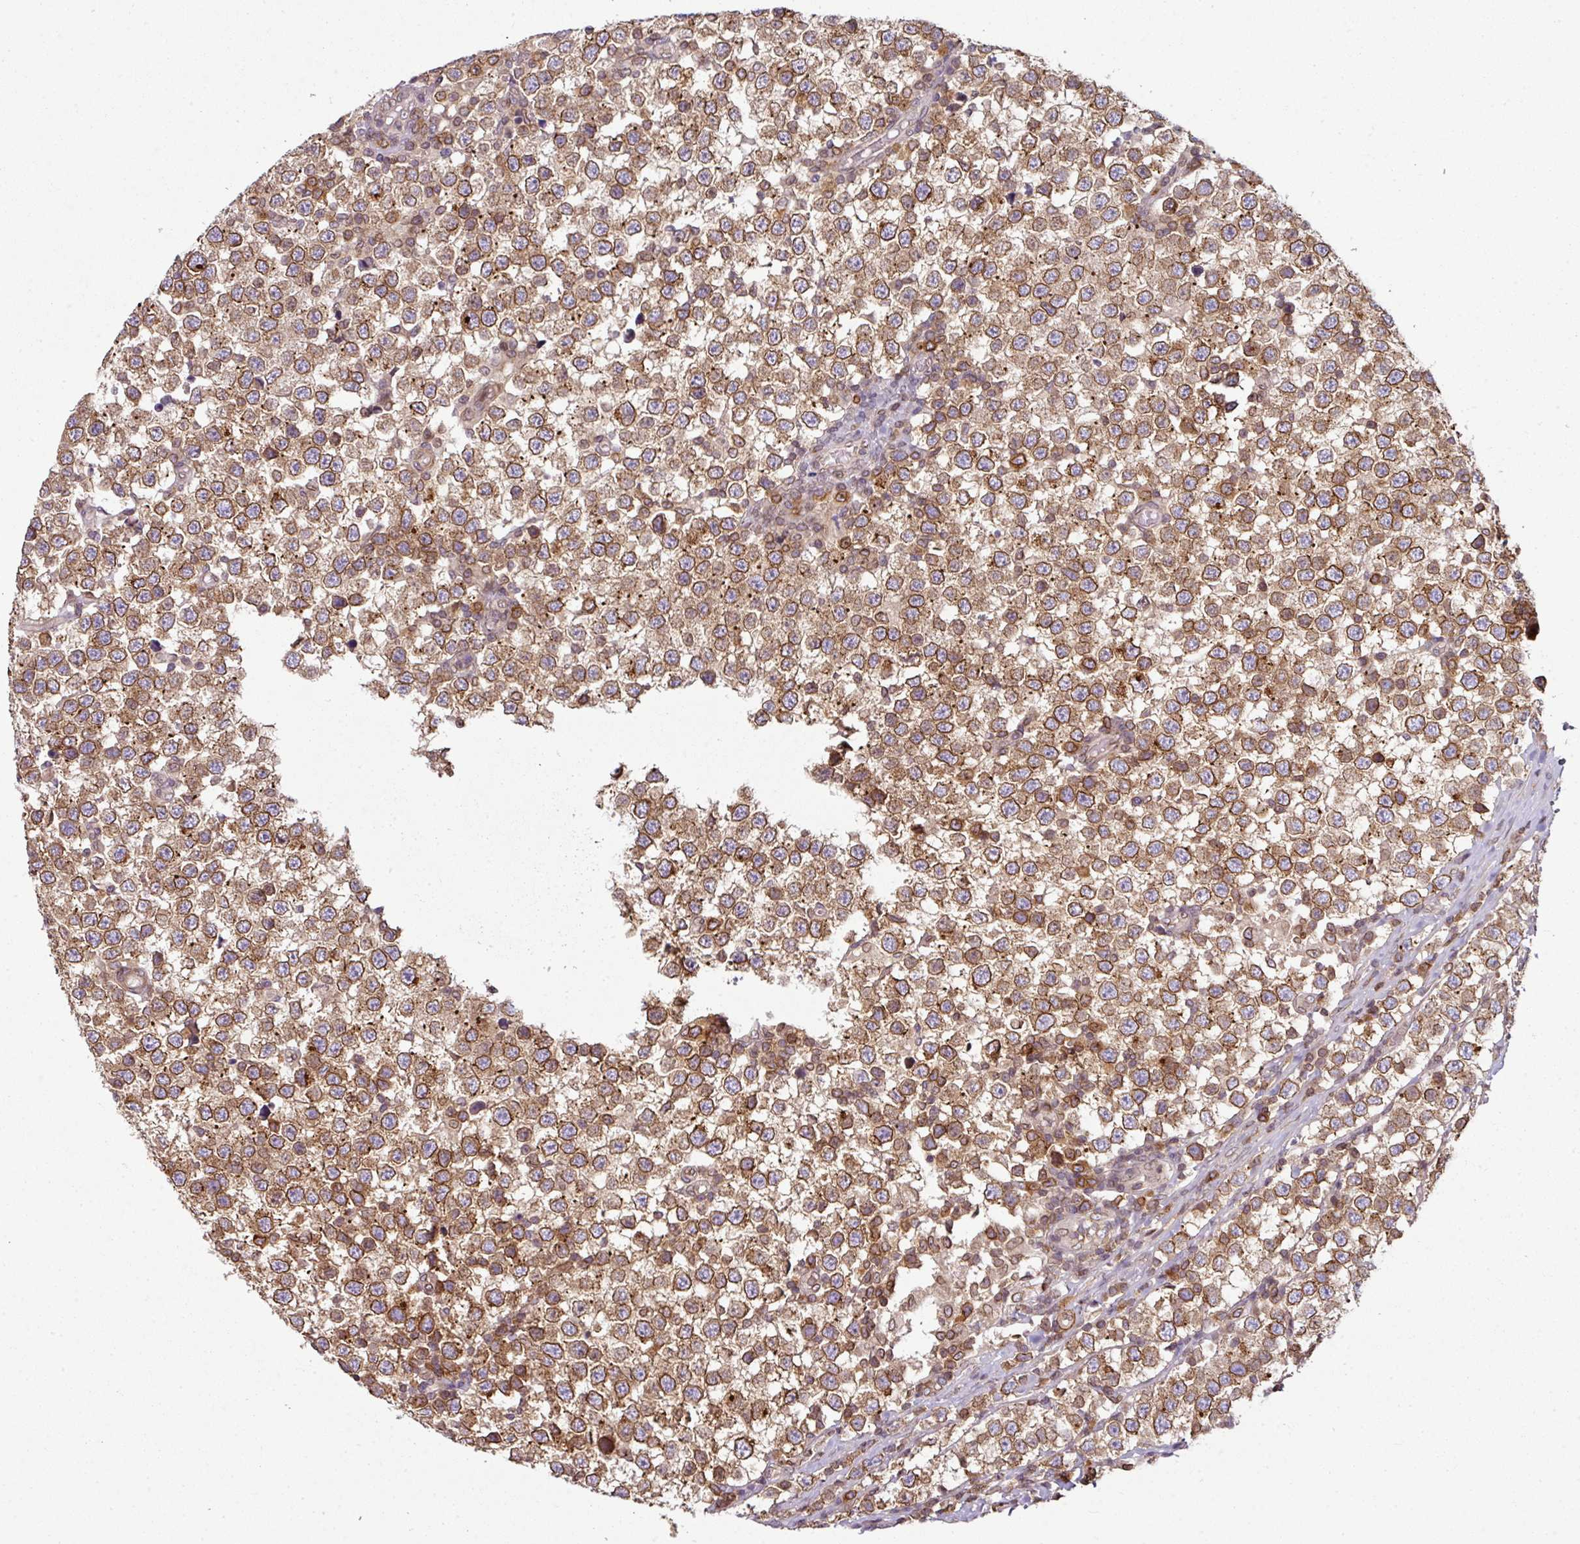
{"staining": {"intensity": "moderate", "quantity": ">75%", "location": "cytoplasmic/membranous,nuclear"}, "tissue": "testis cancer", "cell_type": "Tumor cells", "image_type": "cancer", "snomed": [{"axis": "morphology", "description": "Seminoma, NOS"}, {"axis": "topography", "description": "Testis"}], "caption": "Immunohistochemistry photomicrograph of neoplastic tissue: testis seminoma stained using IHC exhibits medium levels of moderate protein expression localized specifically in the cytoplasmic/membranous and nuclear of tumor cells, appearing as a cytoplasmic/membranous and nuclear brown color.", "gene": "RANGAP1", "patient": {"sex": "male", "age": 34}}